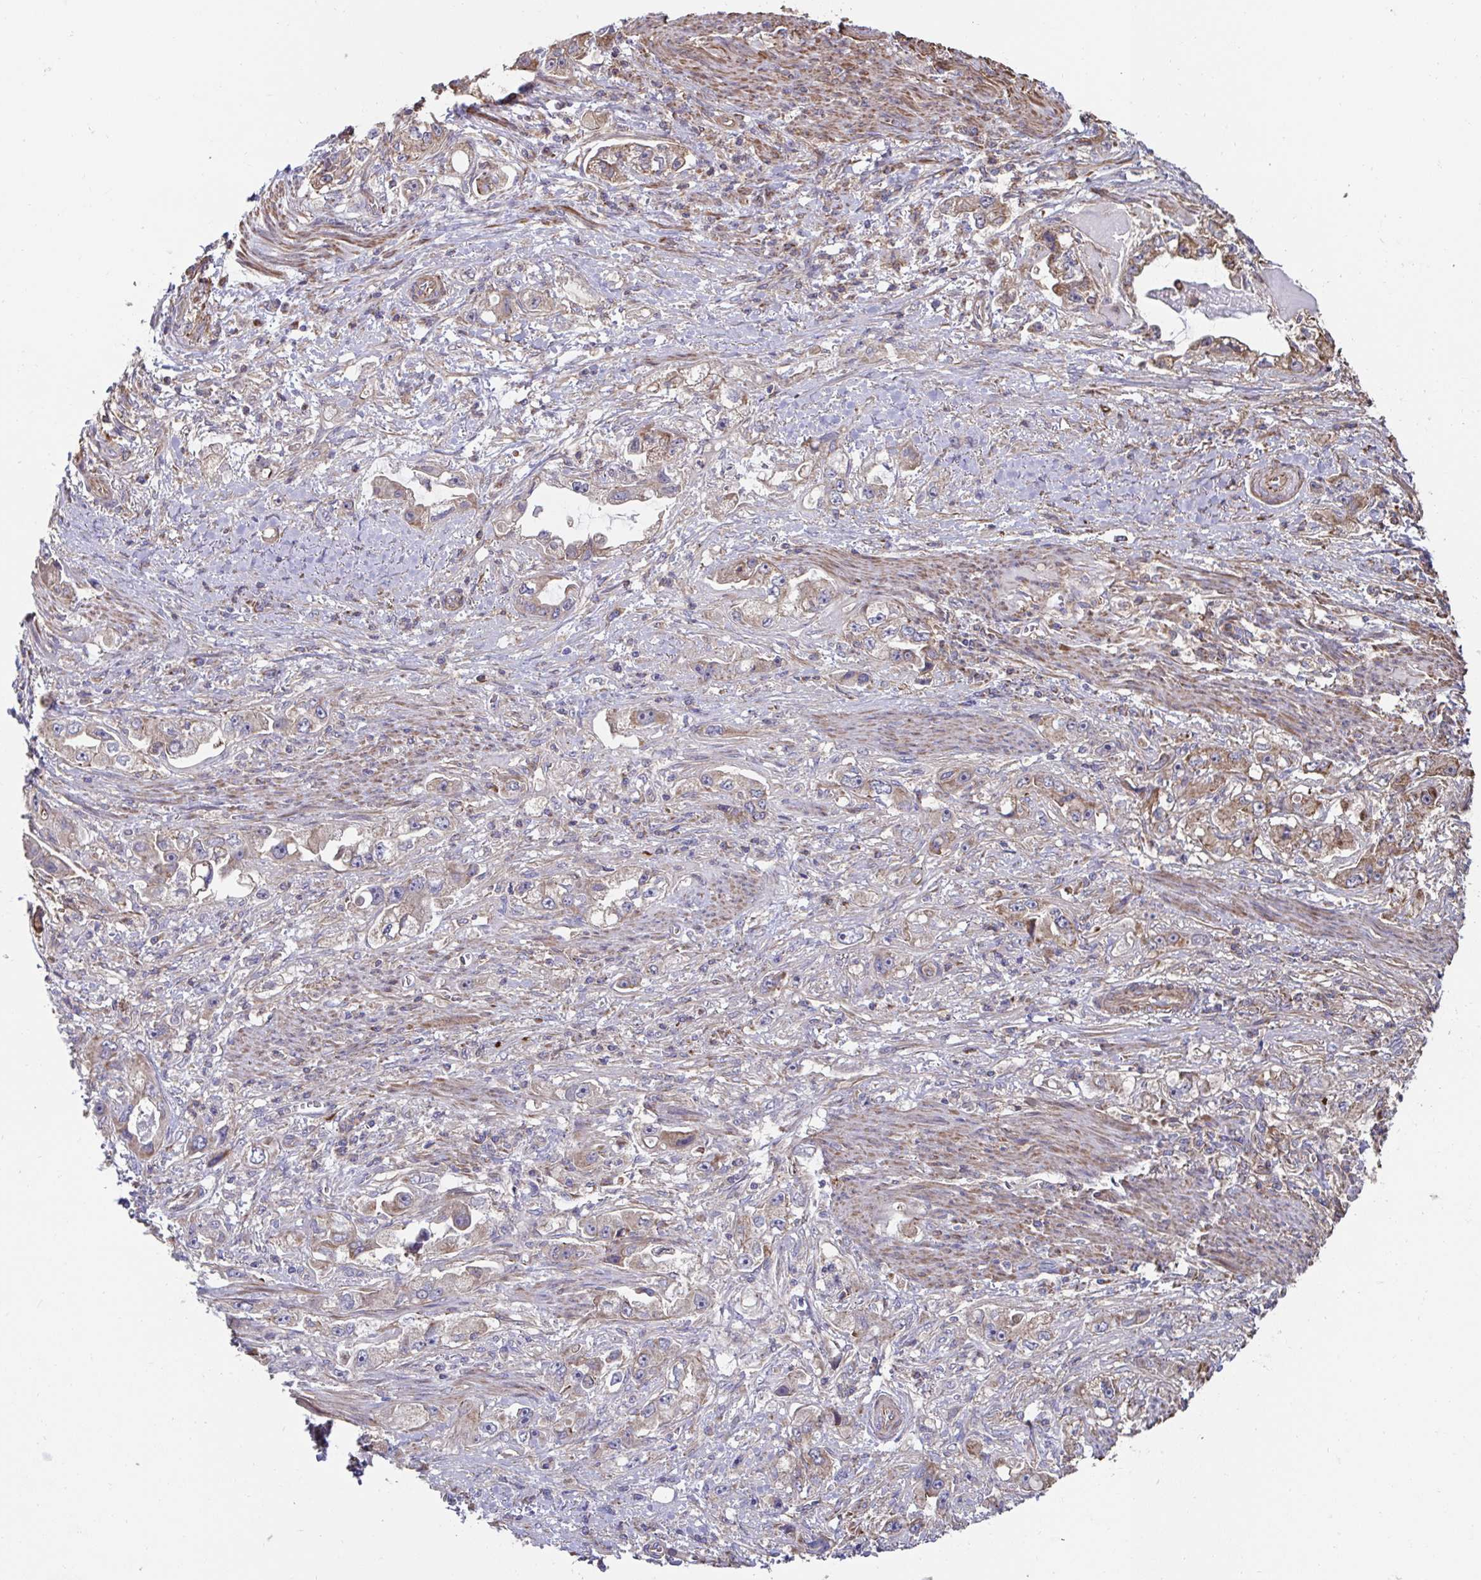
{"staining": {"intensity": "moderate", "quantity": "<25%", "location": "cytoplasmic/membranous"}, "tissue": "stomach cancer", "cell_type": "Tumor cells", "image_type": "cancer", "snomed": [{"axis": "morphology", "description": "Adenocarcinoma, NOS"}, {"axis": "topography", "description": "Stomach, lower"}], "caption": "Immunohistochemistry (DAB) staining of stomach cancer (adenocarcinoma) shows moderate cytoplasmic/membranous protein staining in approximately <25% of tumor cells.", "gene": "DZANK1", "patient": {"sex": "female", "age": 93}}